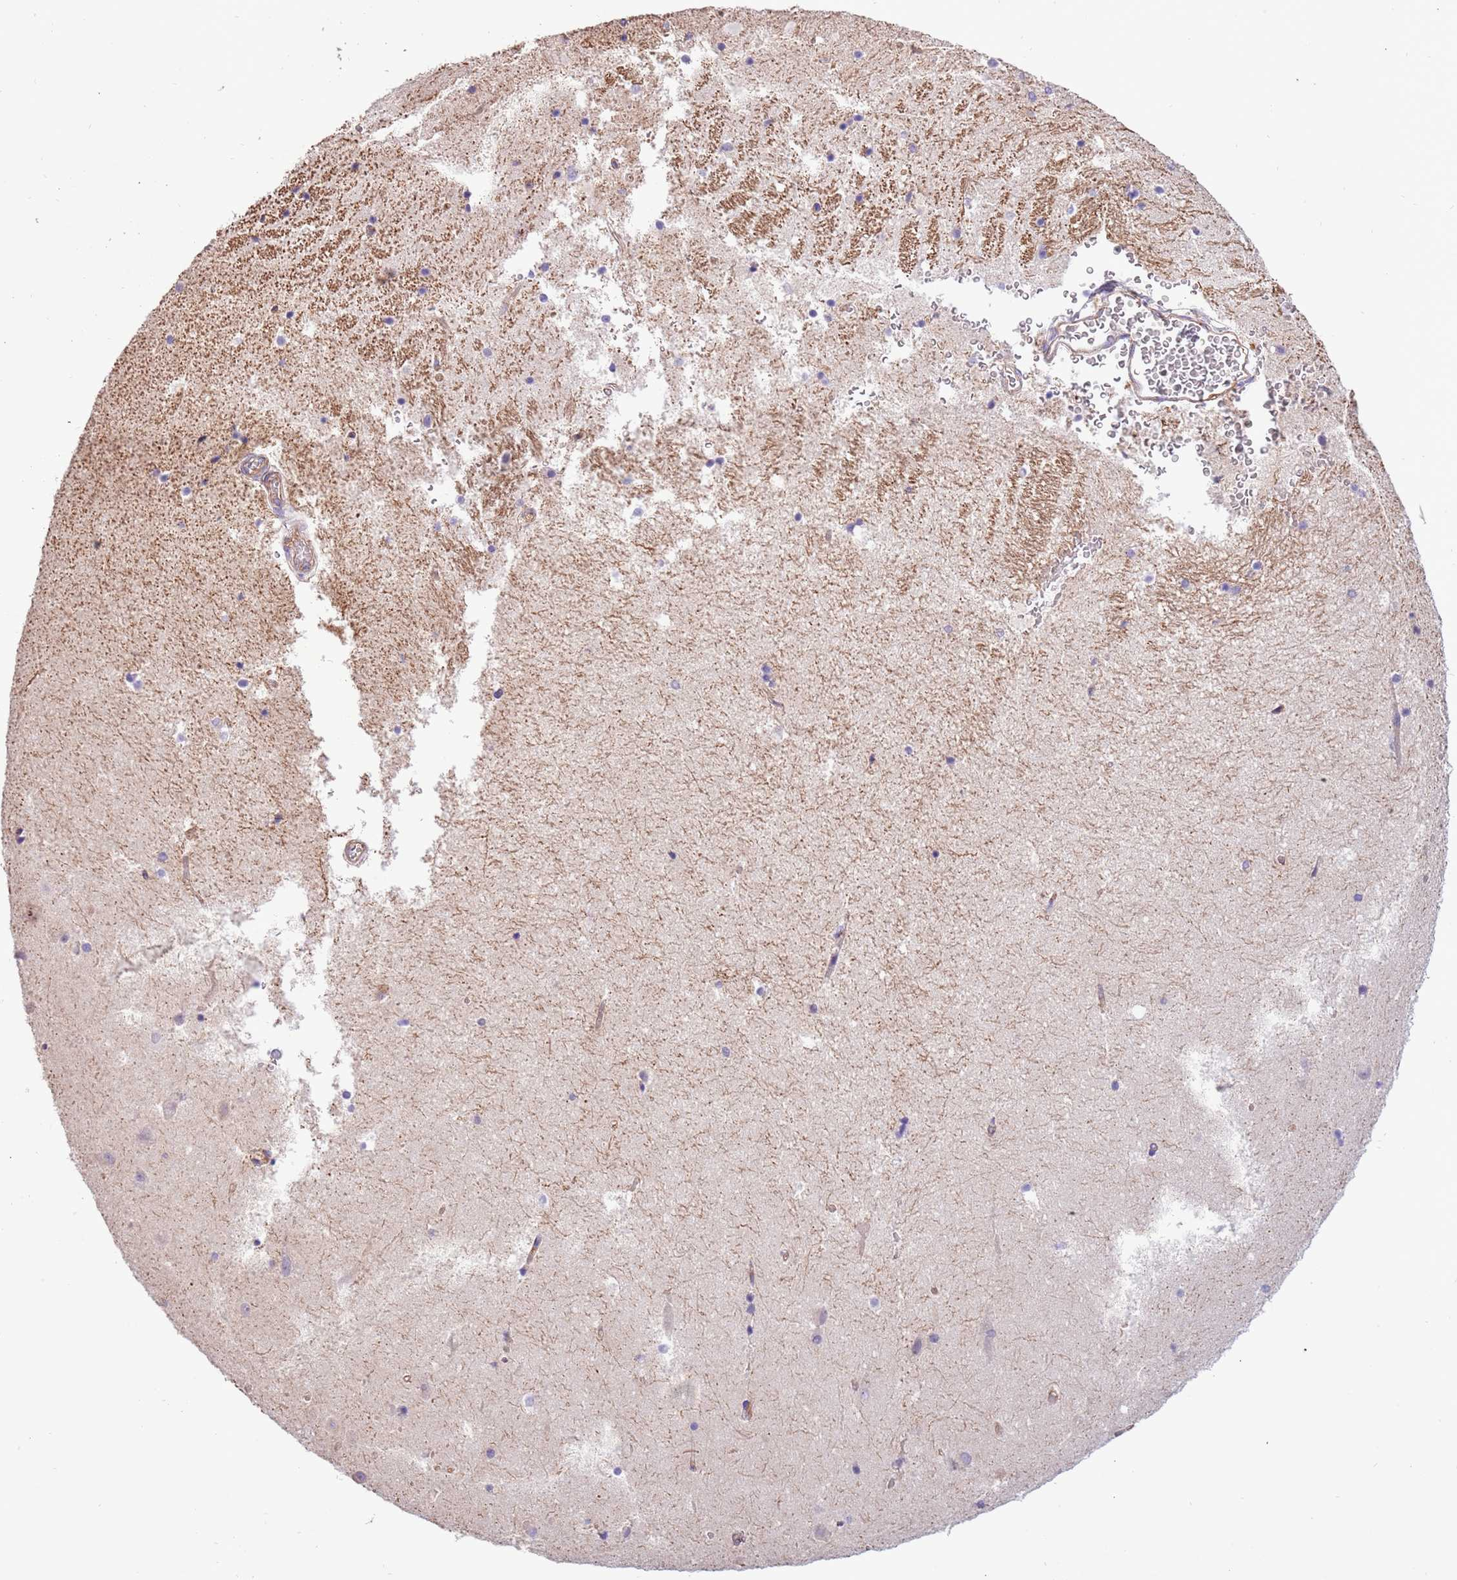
{"staining": {"intensity": "negative", "quantity": "none", "location": "none"}, "tissue": "hippocampus", "cell_type": "Glial cells", "image_type": "normal", "snomed": [{"axis": "morphology", "description": "Normal tissue, NOS"}, {"axis": "topography", "description": "Hippocampus"}], "caption": "DAB (3,3'-diaminobenzidine) immunohistochemical staining of normal hippocampus displays no significant expression in glial cells. (DAB immunohistochemistry (IHC), high magnification).", "gene": "NAALADL1", "patient": {"sex": "female", "age": 52}}